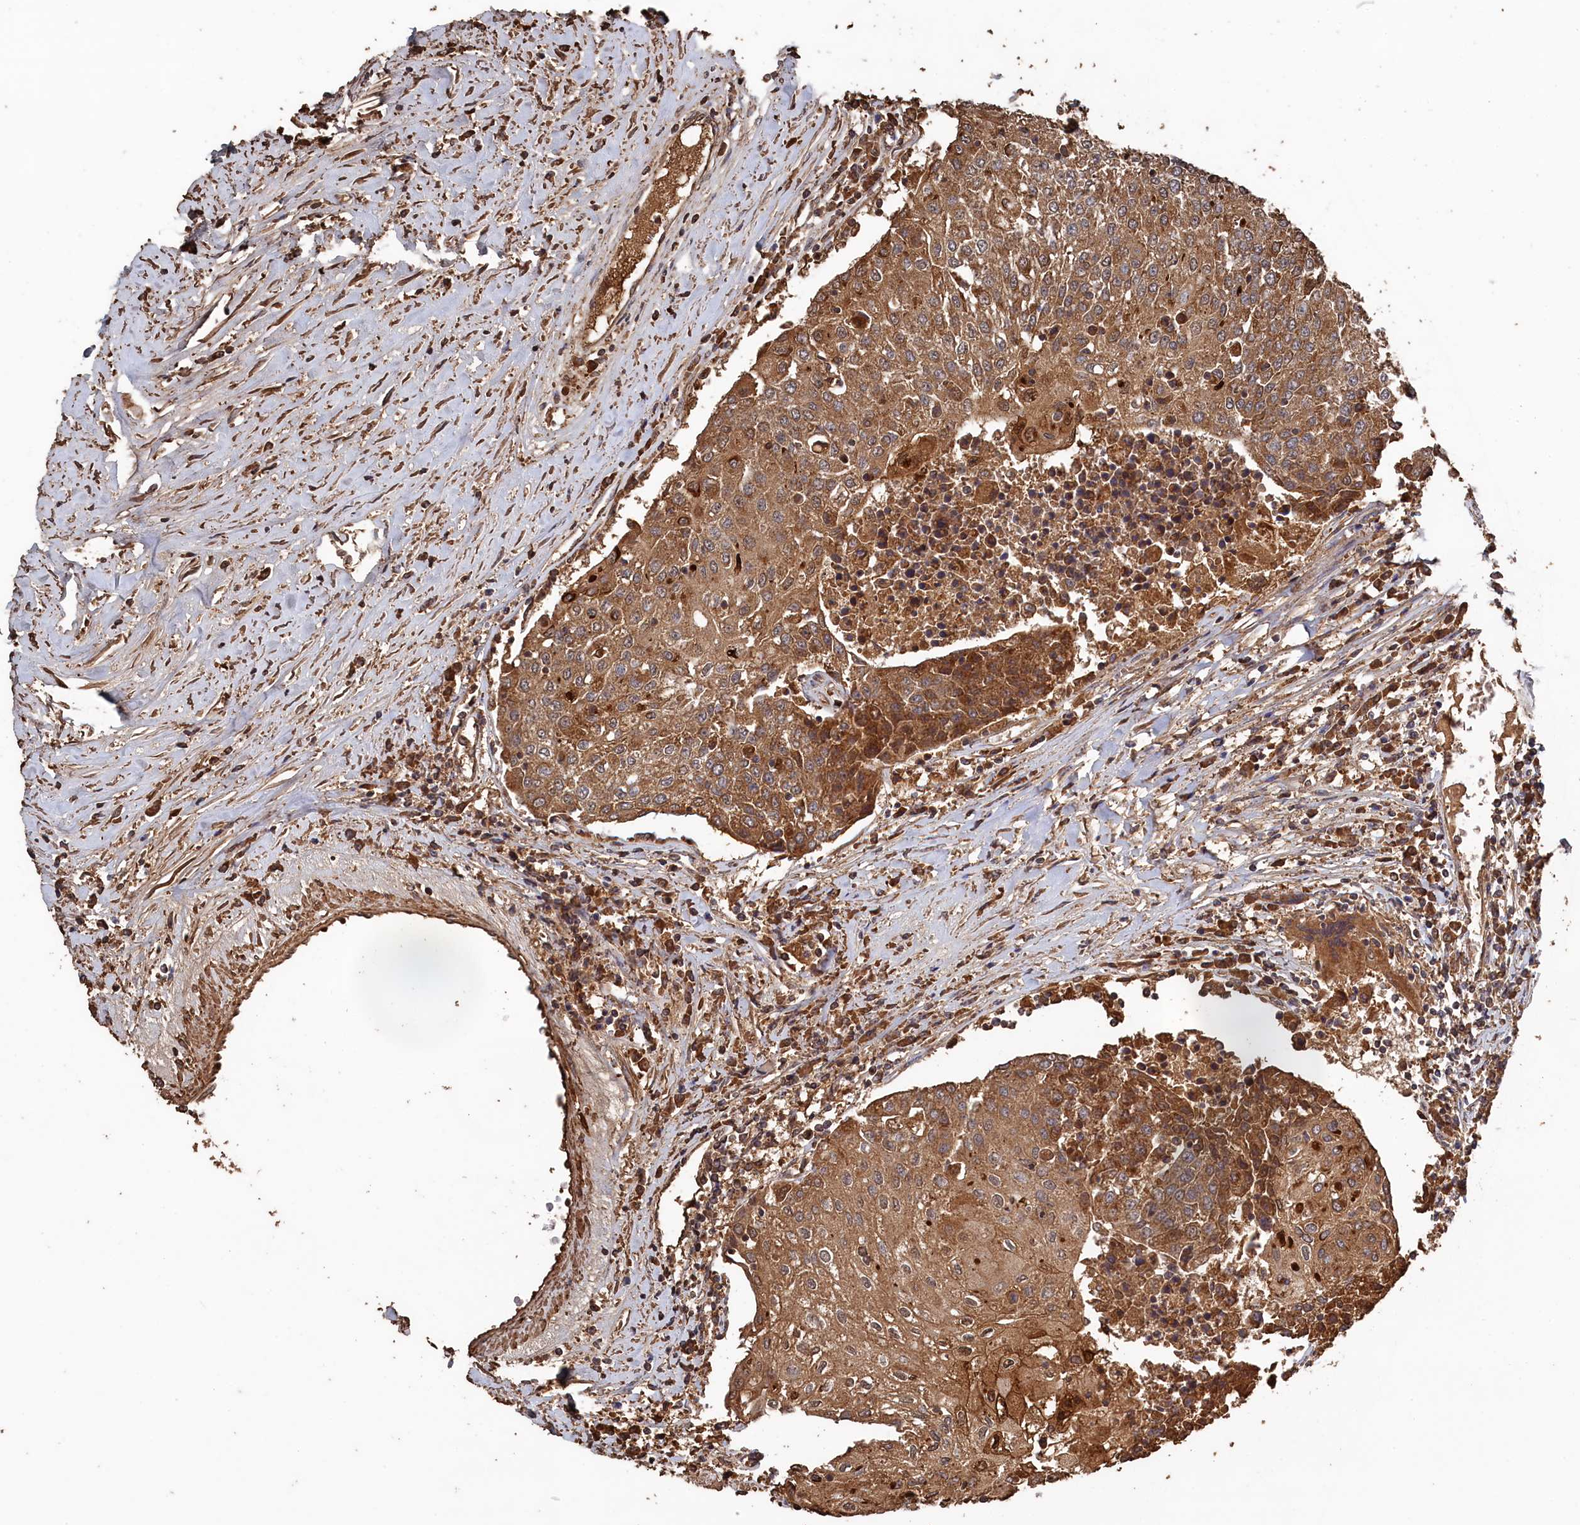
{"staining": {"intensity": "moderate", "quantity": ">75%", "location": "cytoplasmic/membranous"}, "tissue": "urothelial cancer", "cell_type": "Tumor cells", "image_type": "cancer", "snomed": [{"axis": "morphology", "description": "Urothelial carcinoma, High grade"}, {"axis": "topography", "description": "Urinary bladder"}], "caption": "A brown stain highlights moderate cytoplasmic/membranous staining of a protein in high-grade urothelial carcinoma tumor cells.", "gene": "SNX33", "patient": {"sex": "female", "age": 85}}